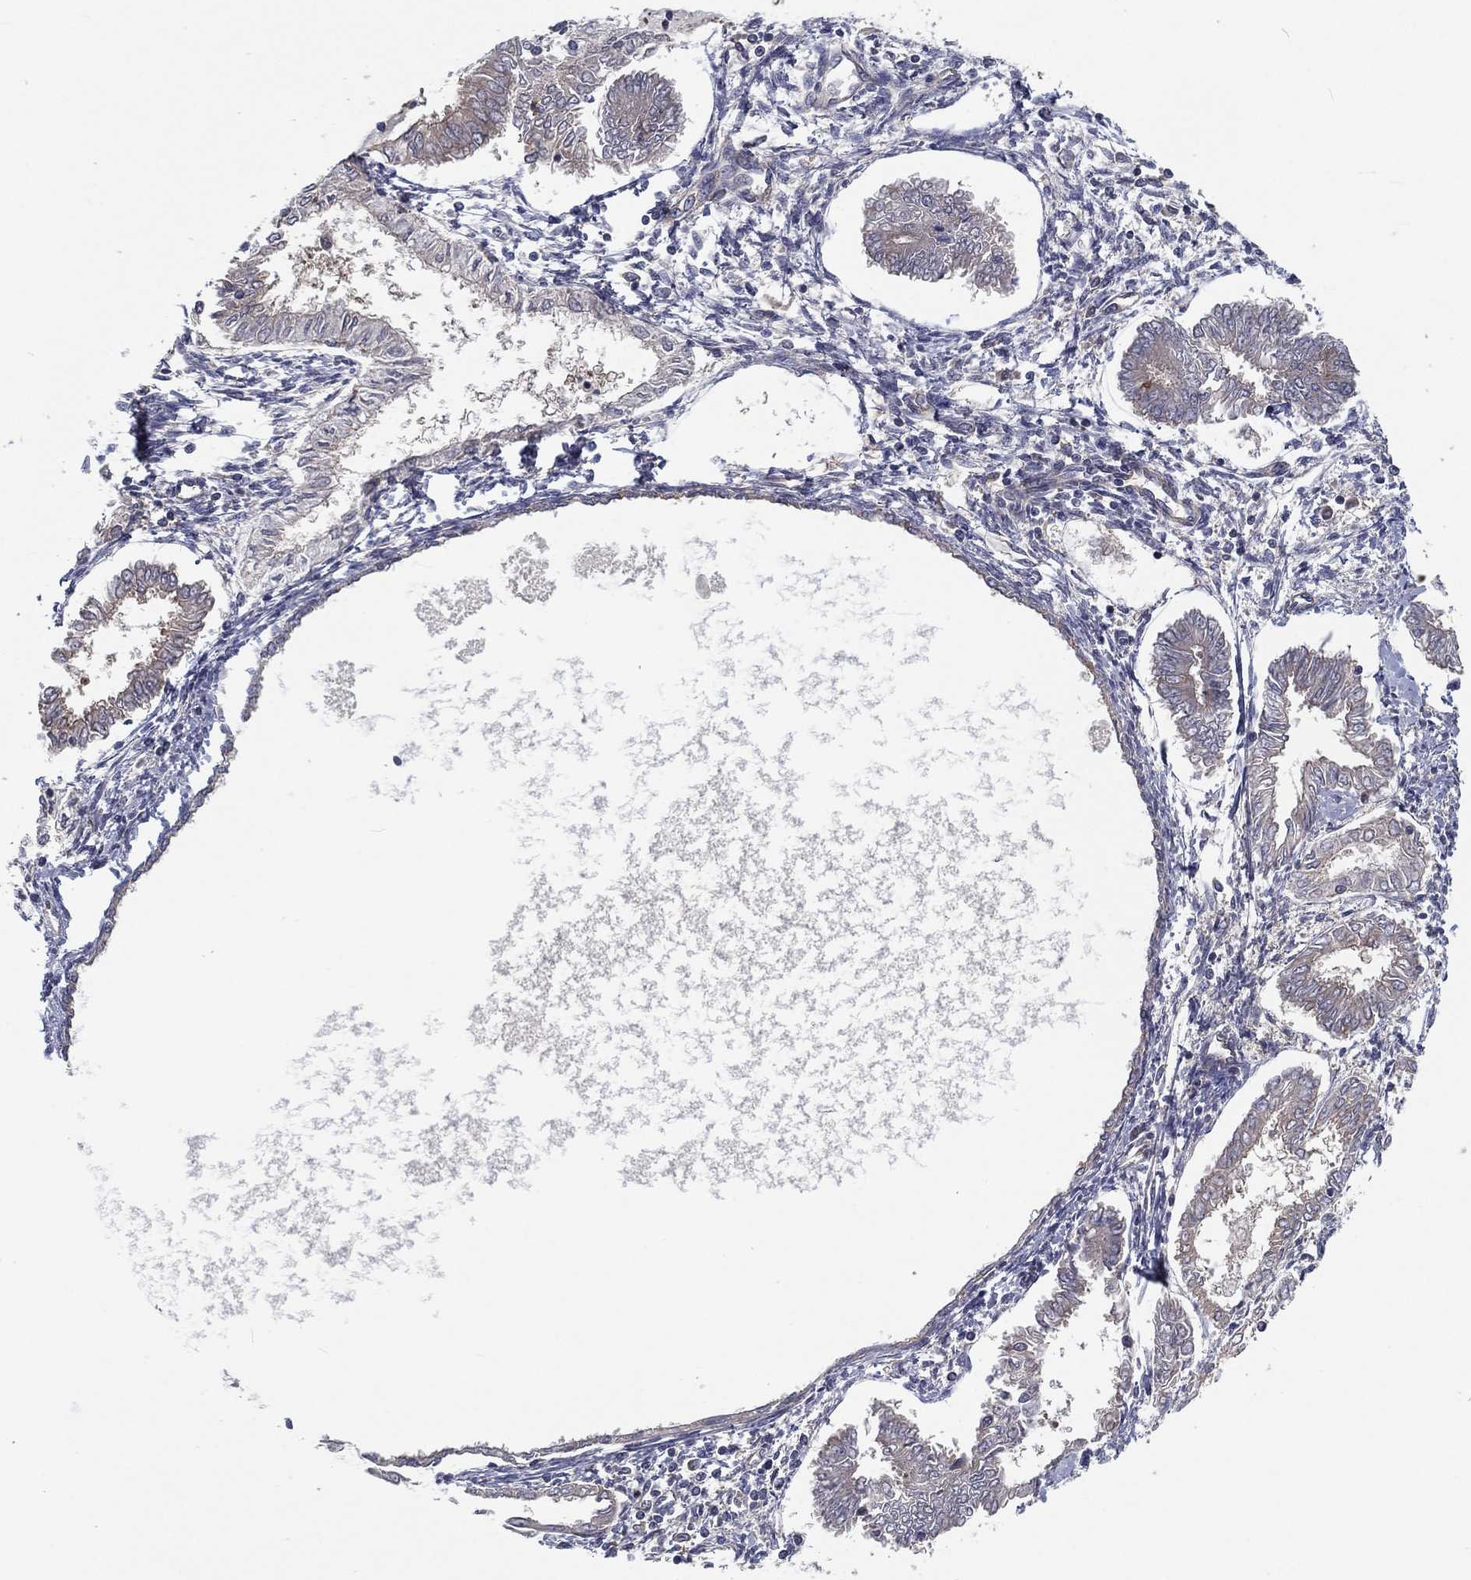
{"staining": {"intensity": "negative", "quantity": "none", "location": "none"}, "tissue": "endometrial cancer", "cell_type": "Tumor cells", "image_type": "cancer", "snomed": [{"axis": "morphology", "description": "Adenocarcinoma, NOS"}, {"axis": "topography", "description": "Endometrium"}], "caption": "This is a micrograph of IHC staining of adenocarcinoma (endometrial), which shows no positivity in tumor cells. Brightfield microscopy of IHC stained with DAB (brown) and hematoxylin (blue), captured at high magnification.", "gene": "EIF2B5", "patient": {"sex": "female", "age": 68}}